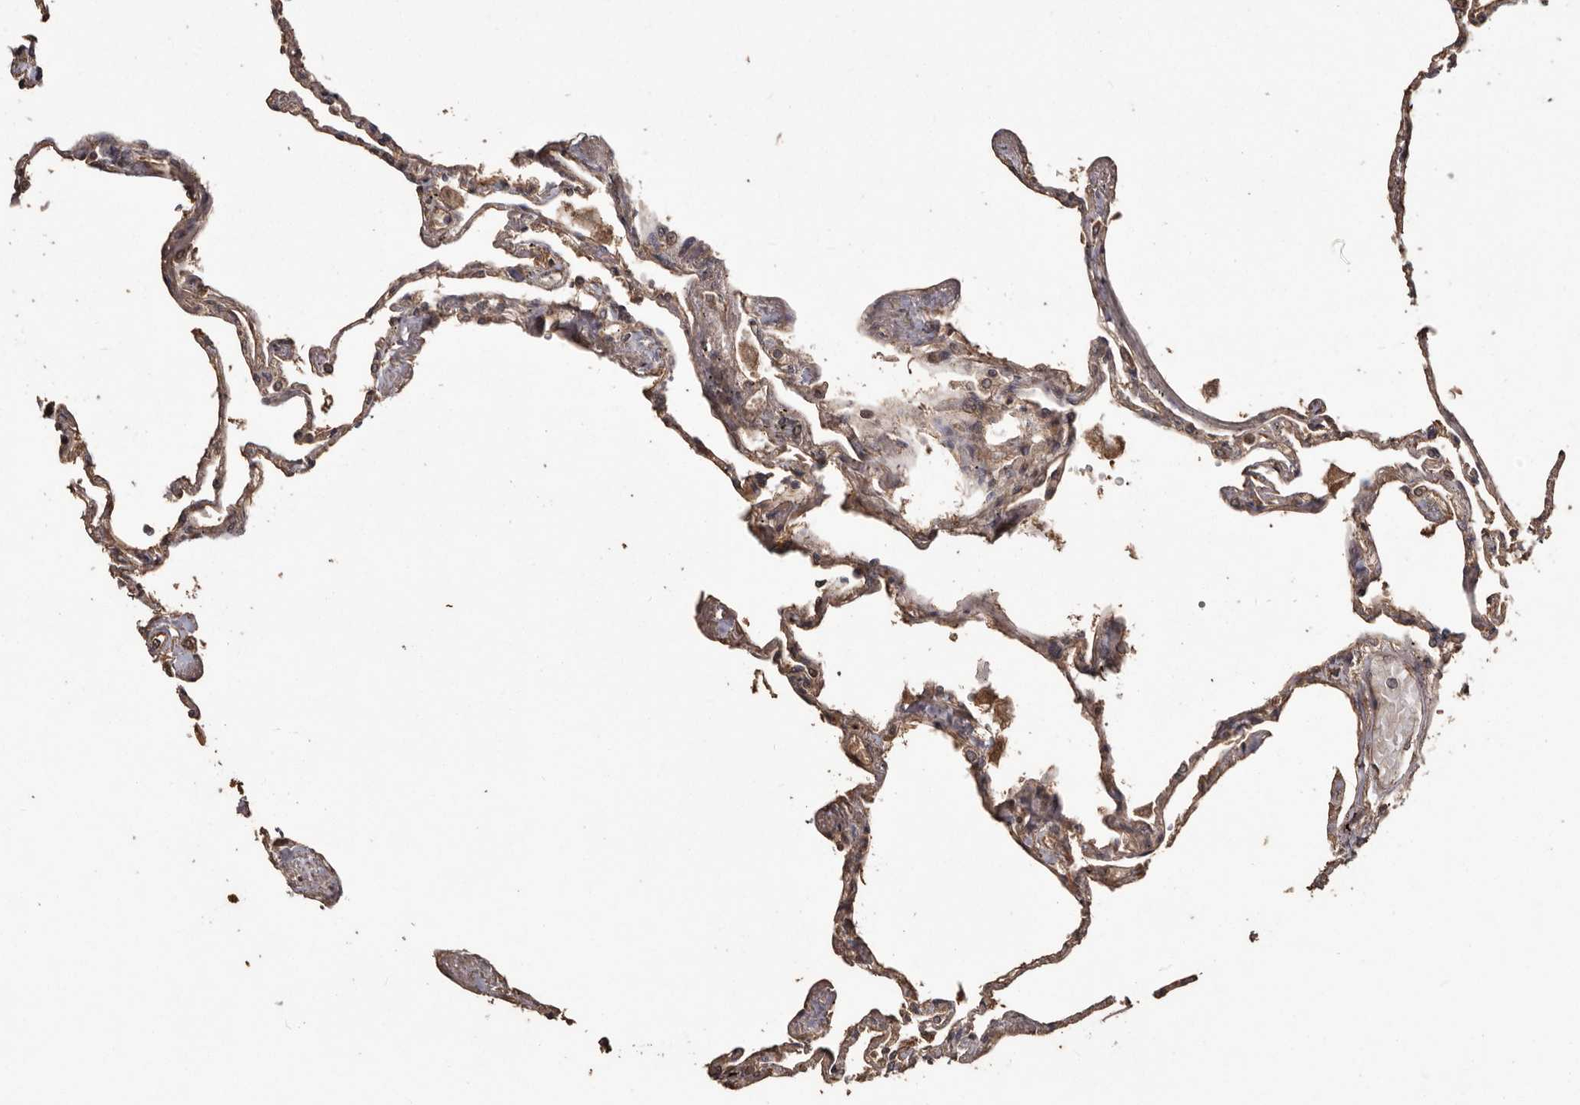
{"staining": {"intensity": "moderate", "quantity": "25%-75%", "location": "cytoplasmic/membranous"}, "tissue": "lung", "cell_type": "Alveolar cells", "image_type": "normal", "snomed": [{"axis": "morphology", "description": "Normal tissue, NOS"}, {"axis": "topography", "description": "Lung"}], "caption": "Immunohistochemical staining of benign human lung exhibits medium levels of moderate cytoplasmic/membranous expression in about 25%-75% of alveolar cells. (Brightfield microscopy of DAB IHC at high magnification).", "gene": "NUP43", "patient": {"sex": "female", "age": 67}}